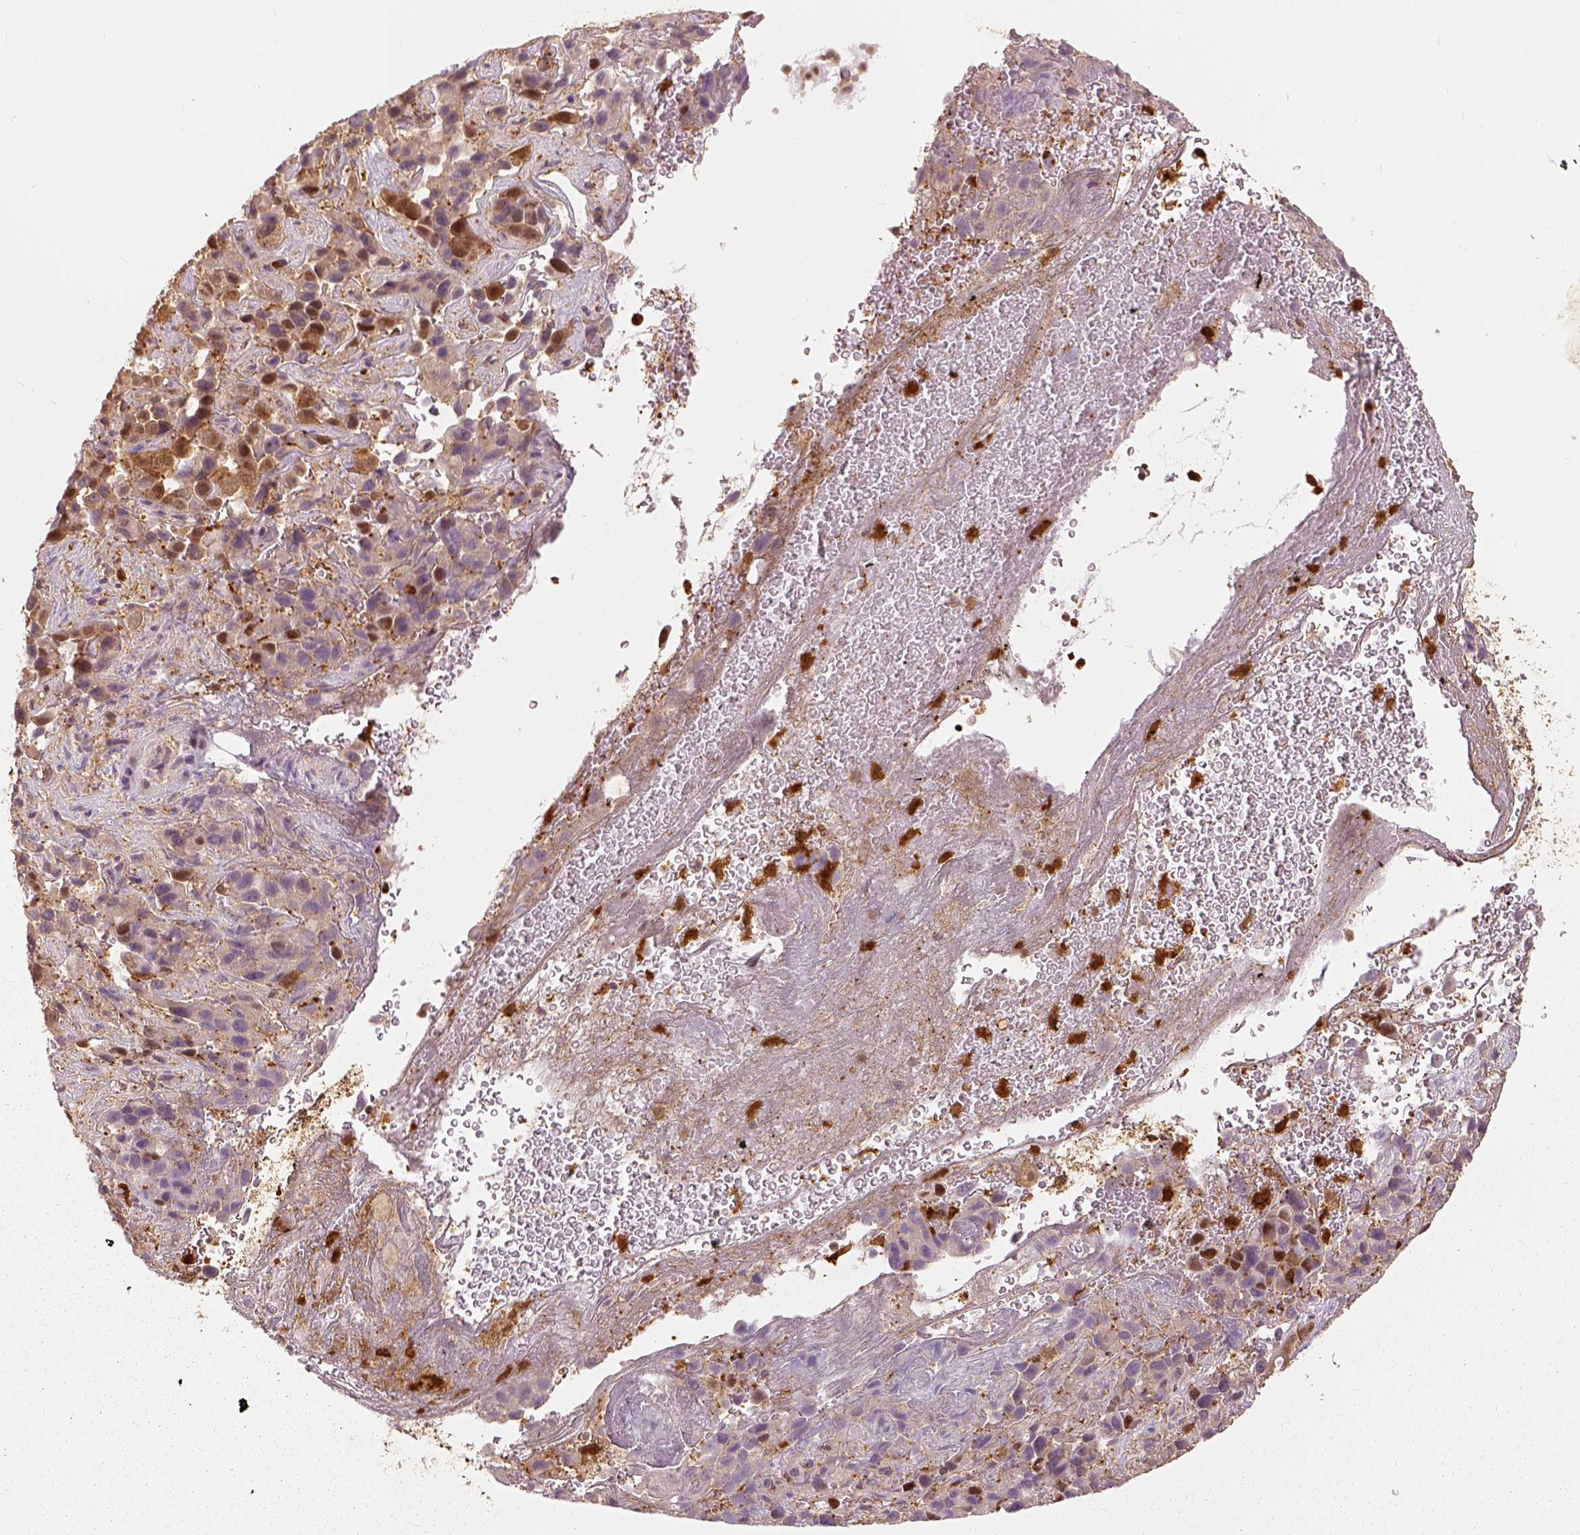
{"staining": {"intensity": "moderate", "quantity": ">75%", "location": "cytoplasmic/membranous"}, "tissue": "liver cancer", "cell_type": "Tumor cells", "image_type": "cancer", "snomed": [{"axis": "morphology", "description": "Cholangiocarcinoma"}, {"axis": "topography", "description": "Liver"}], "caption": "This micrograph displays cholangiocarcinoma (liver) stained with IHC to label a protein in brown. The cytoplasmic/membranous of tumor cells show moderate positivity for the protein. Nuclei are counter-stained blue.", "gene": "GPI", "patient": {"sex": "female", "age": 52}}